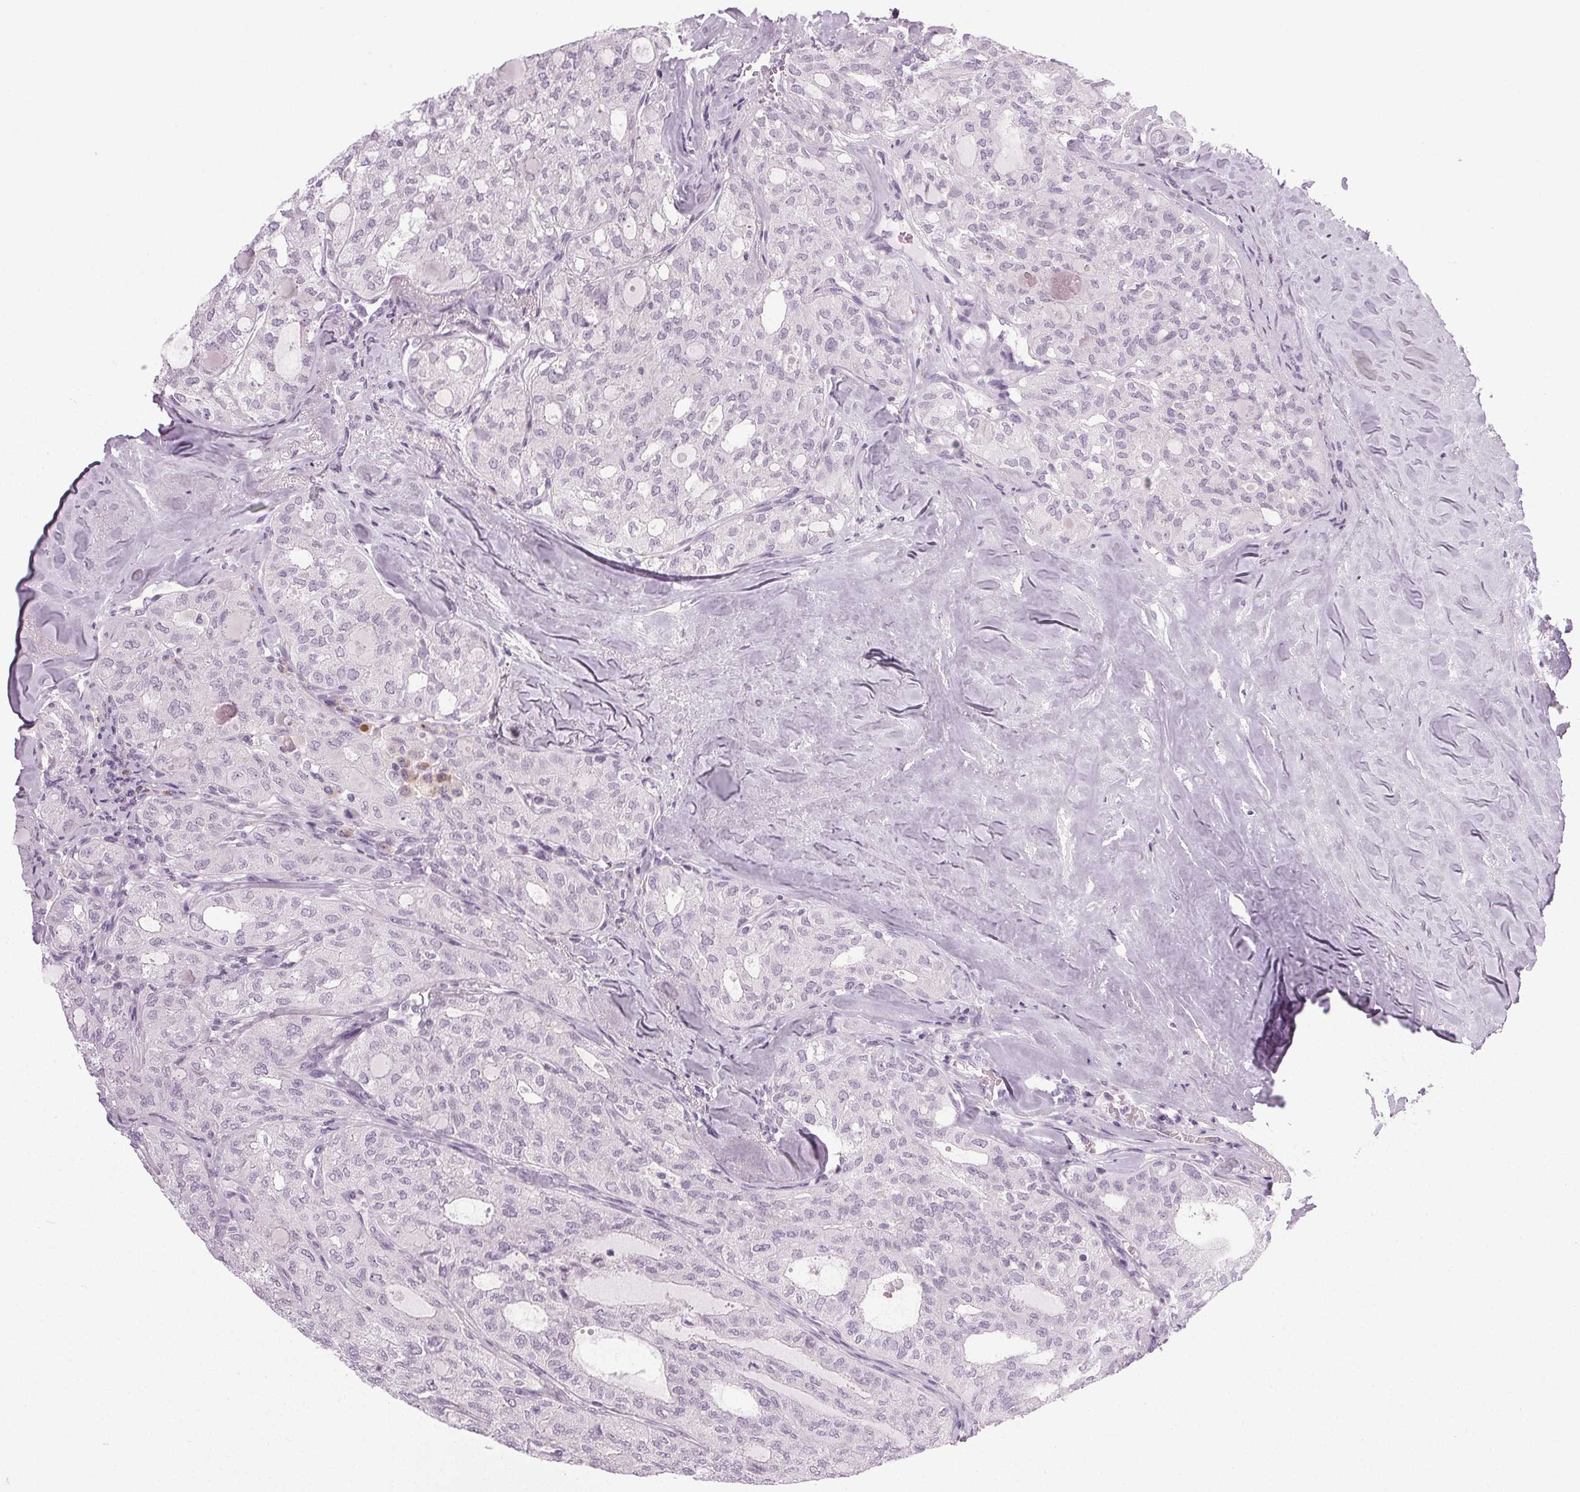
{"staining": {"intensity": "negative", "quantity": "none", "location": "none"}, "tissue": "thyroid cancer", "cell_type": "Tumor cells", "image_type": "cancer", "snomed": [{"axis": "morphology", "description": "Follicular adenoma carcinoma, NOS"}, {"axis": "topography", "description": "Thyroid gland"}], "caption": "The histopathology image displays no significant staining in tumor cells of follicular adenoma carcinoma (thyroid).", "gene": "IGF2BP1", "patient": {"sex": "male", "age": 75}}